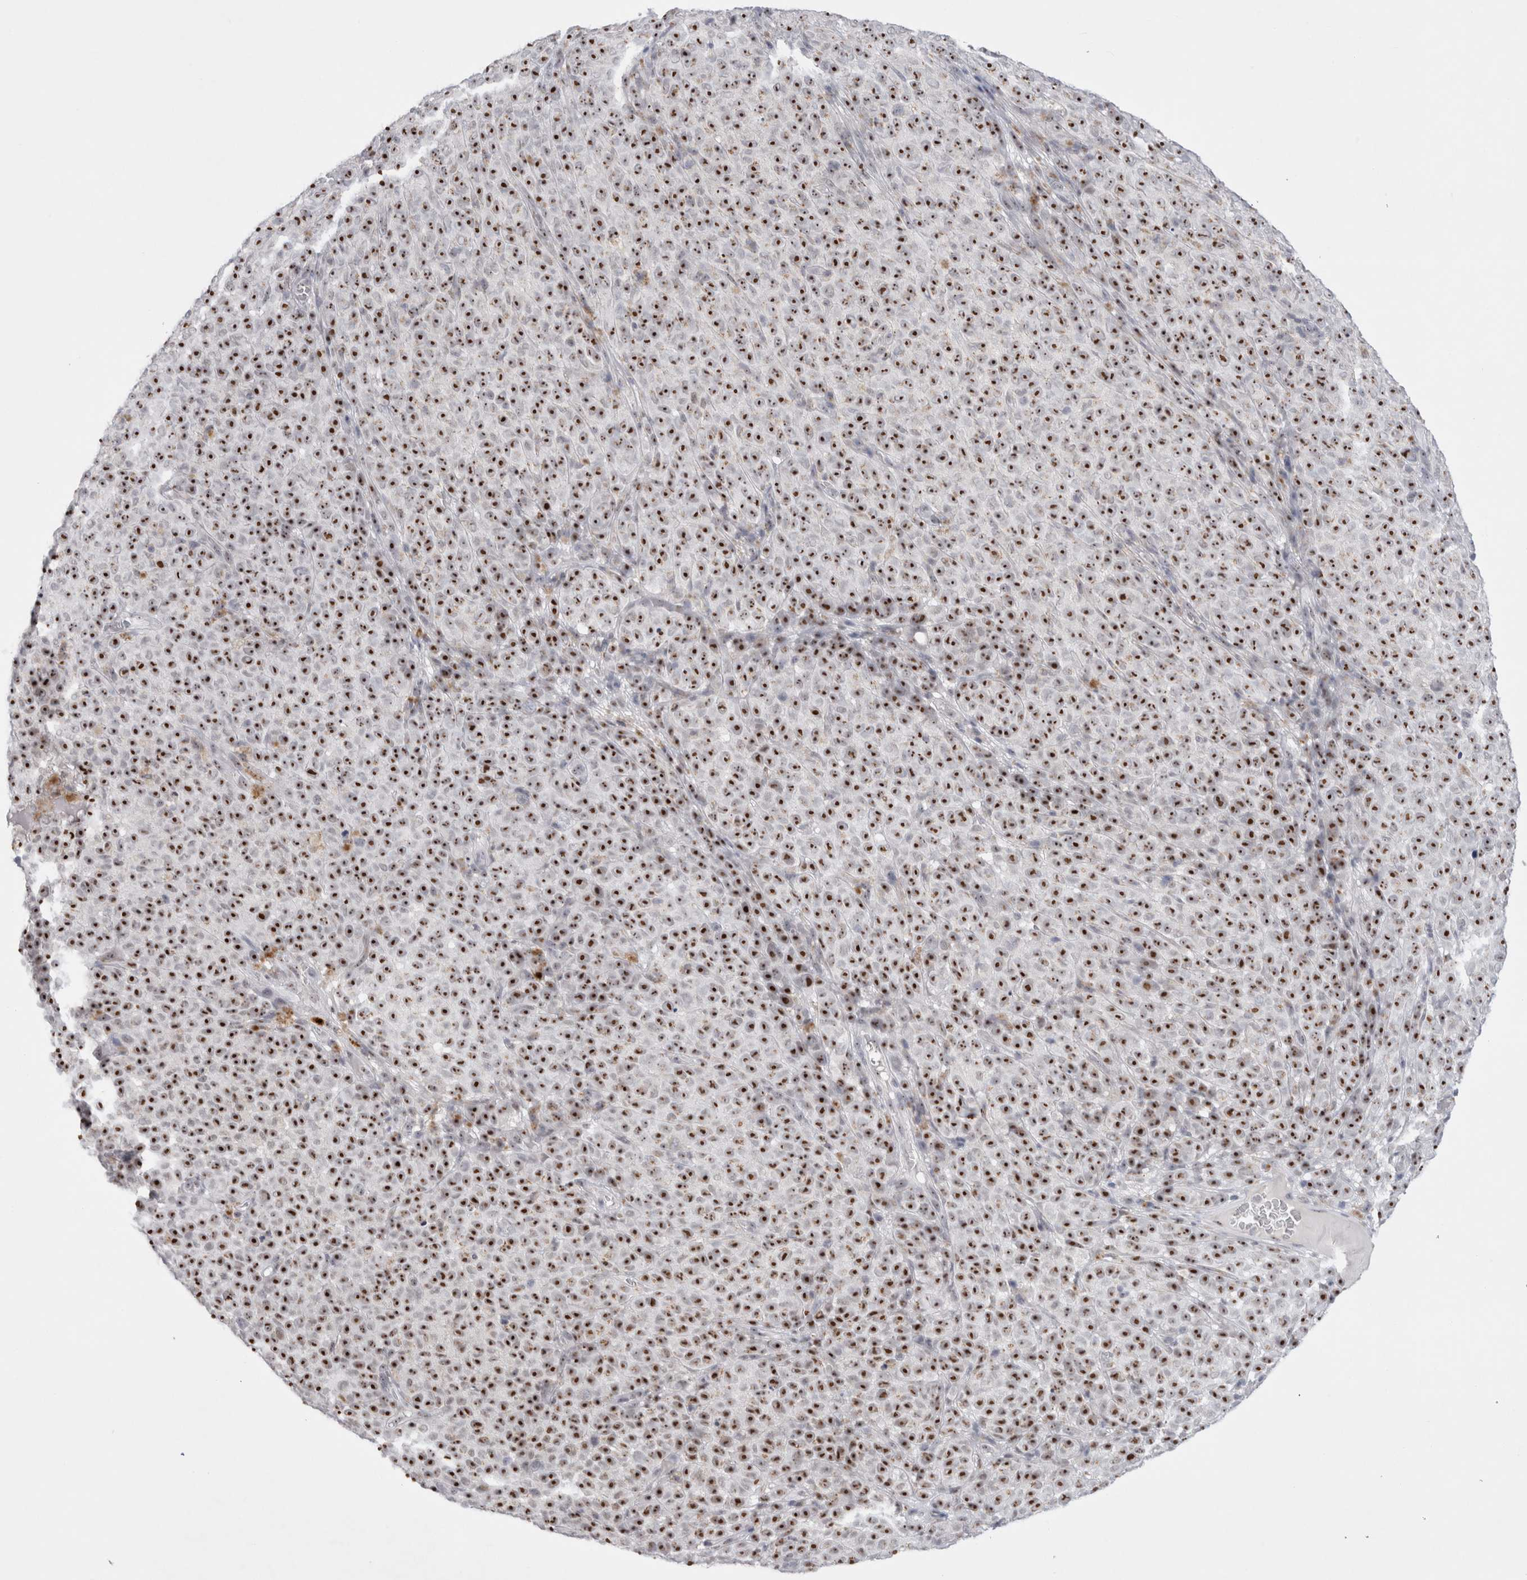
{"staining": {"intensity": "strong", "quantity": ">75%", "location": "nuclear"}, "tissue": "melanoma", "cell_type": "Tumor cells", "image_type": "cancer", "snomed": [{"axis": "morphology", "description": "Malignant melanoma, NOS"}, {"axis": "topography", "description": "Skin"}], "caption": "Human malignant melanoma stained with a brown dye displays strong nuclear positive staining in about >75% of tumor cells.", "gene": "CERS5", "patient": {"sex": "female", "age": 82}}